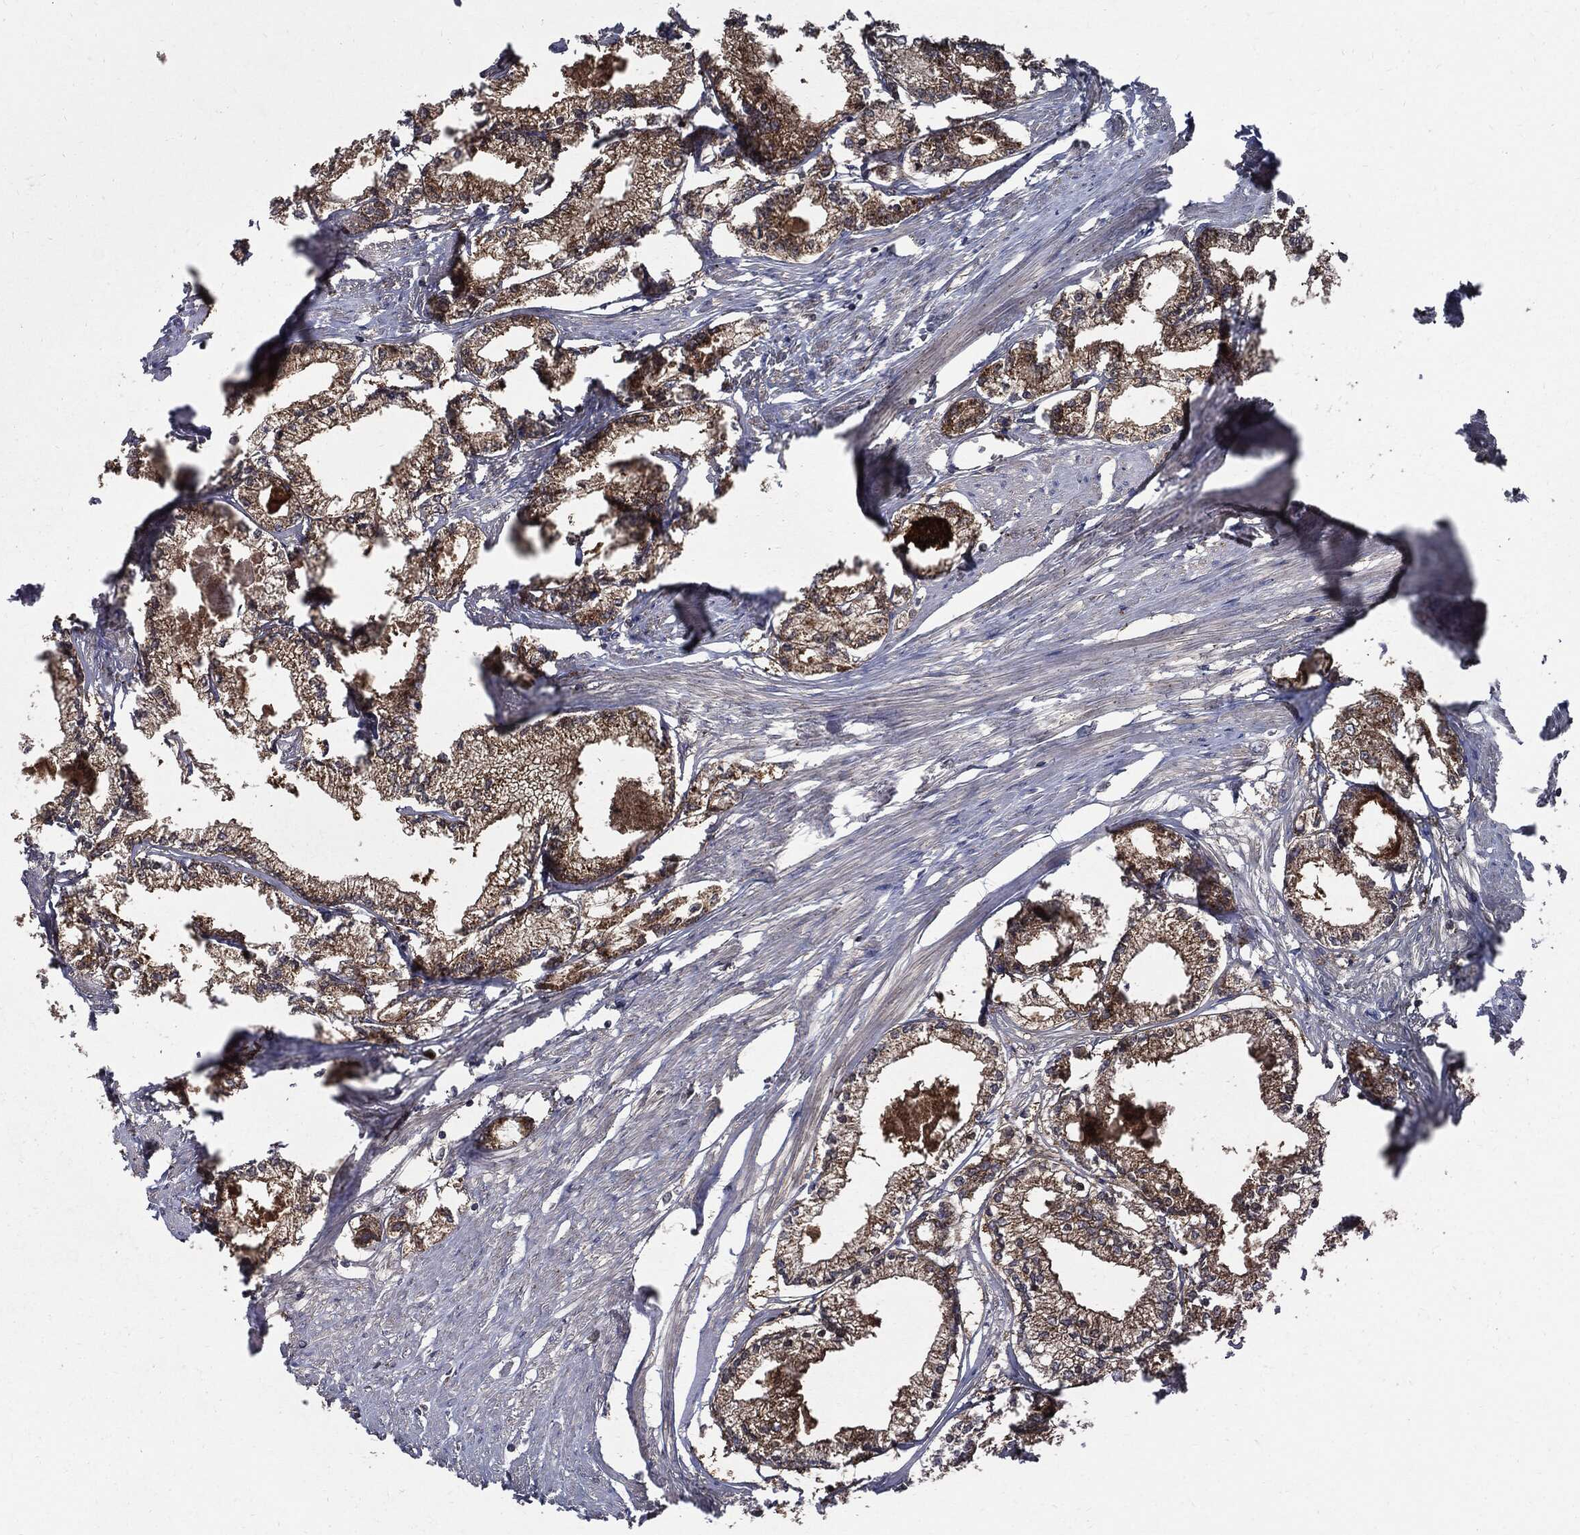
{"staining": {"intensity": "moderate", "quantity": ">75%", "location": "cytoplasmic/membranous"}, "tissue": "prostate cancer", "cell_type": "Tumor cells", "image_type": "cancer", "snomed": [{"axis": "morphology", "description": "Adenocarcinoma, NOS"}, {"axis": "topography", "description": "Prostate"}], "caption": "Protein expression analysis of human prostate cancer (adenocarcinoma) reveals moderate cytoplasmic/membranous expression in approximately >75% of tumor cells. (IHC, brightfield microscopy, high magnification).", "gene": "PDCD6IP", "patient": {"sex": "male", "age": 56}}